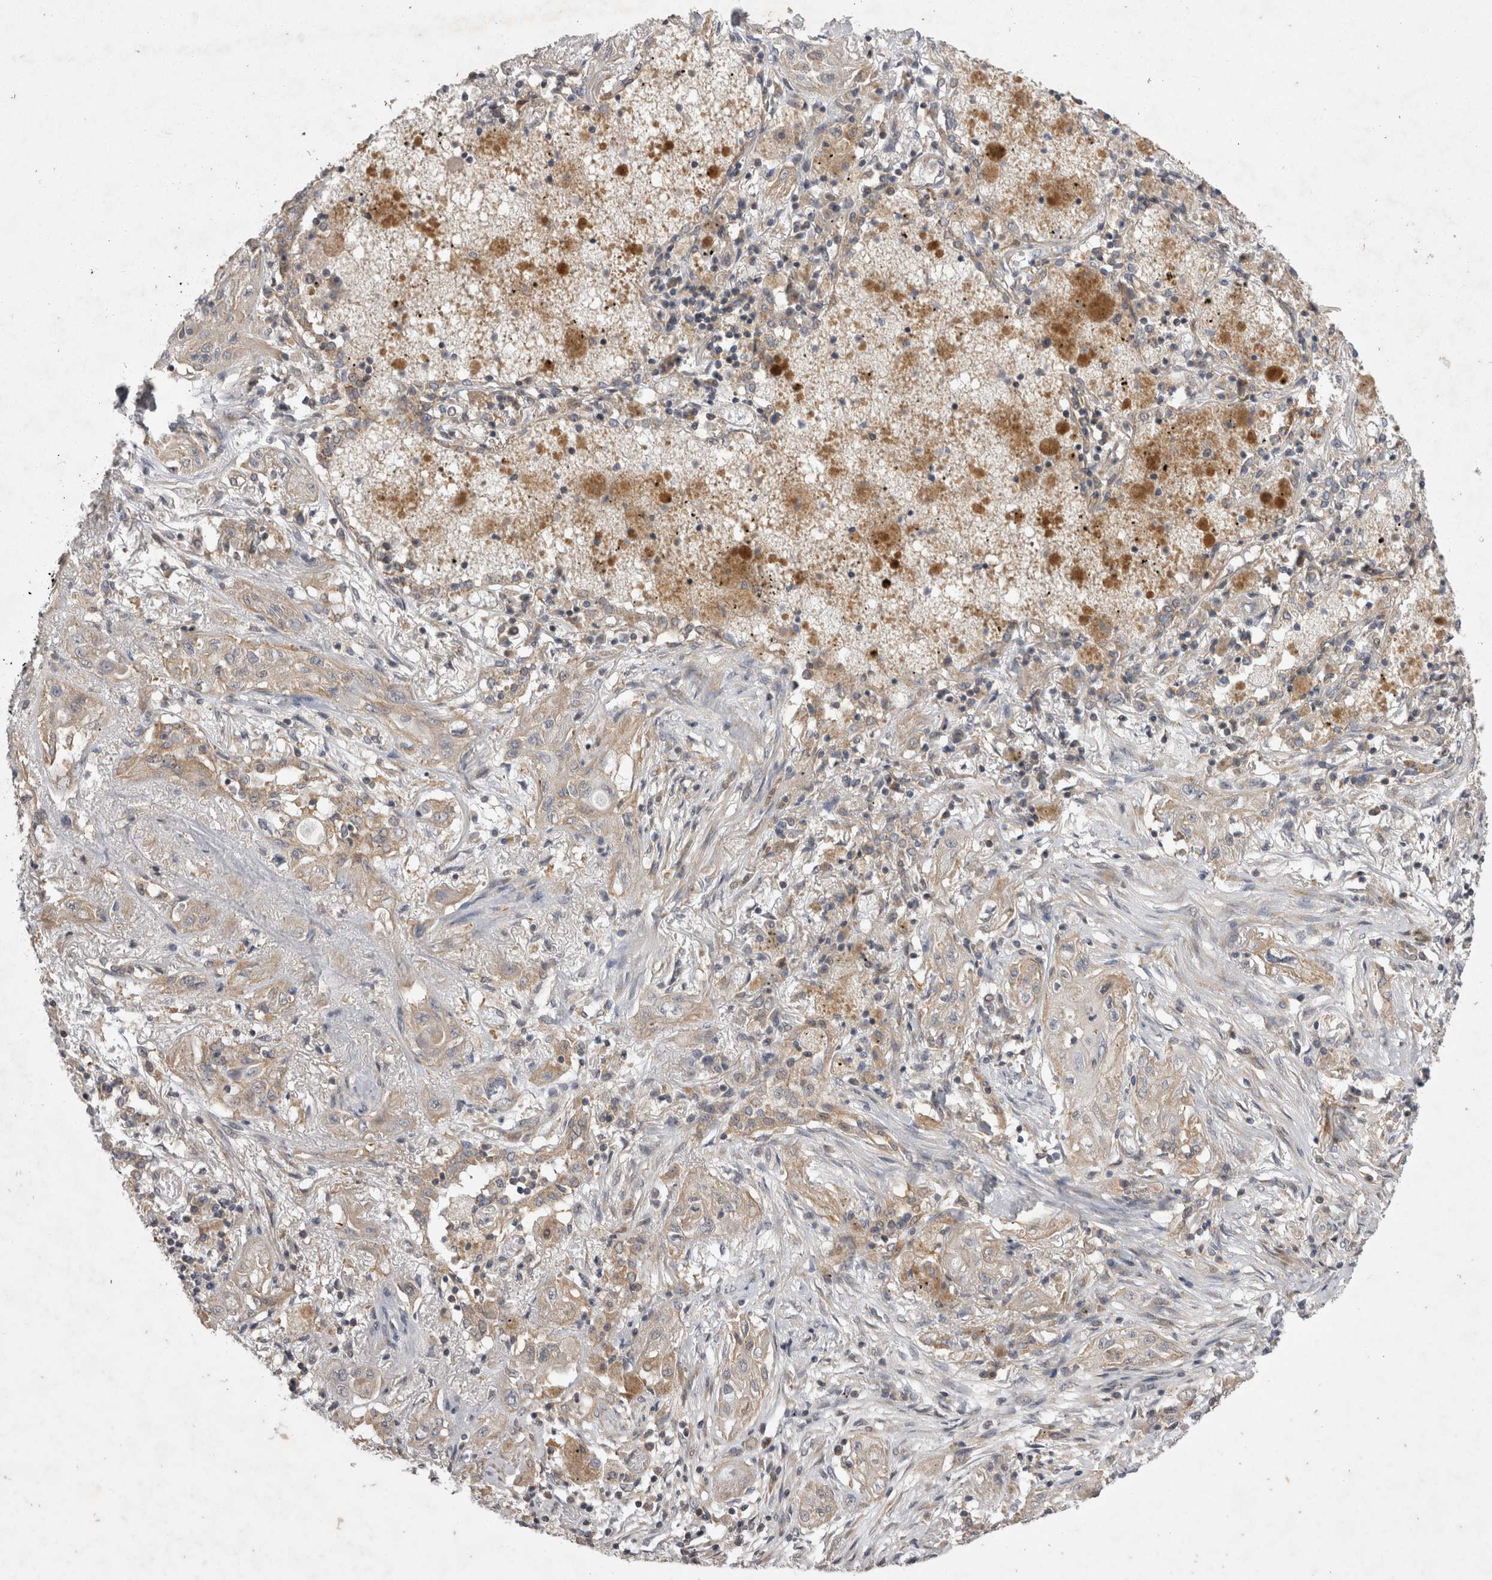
{"staining": {"intensity": "weak", "quantity": "25%-75%", "location": "cytoplasmic/membranous"}, "tissue": "lung cancer", "cell_type": "Tumor cells", "image_type": "cancer", "snomed": [{"axis": "morphology", "description": "Squamous cell carcinoma, NOS"}, {"axis": "topography", "description": "Lung"}], "caption": "Protein staining of lung squamous cell carcinoma tissue exhibits weak cytoplasmic/membranous staining in approximately 25%-75% of tumor cells. (DAB (3,3'-diaminobenzidine) = brown stain, brightfield microscopy at high magnification).", "gene": "TSPOAP1", "patient": {"sex": "female", "age": 47}}